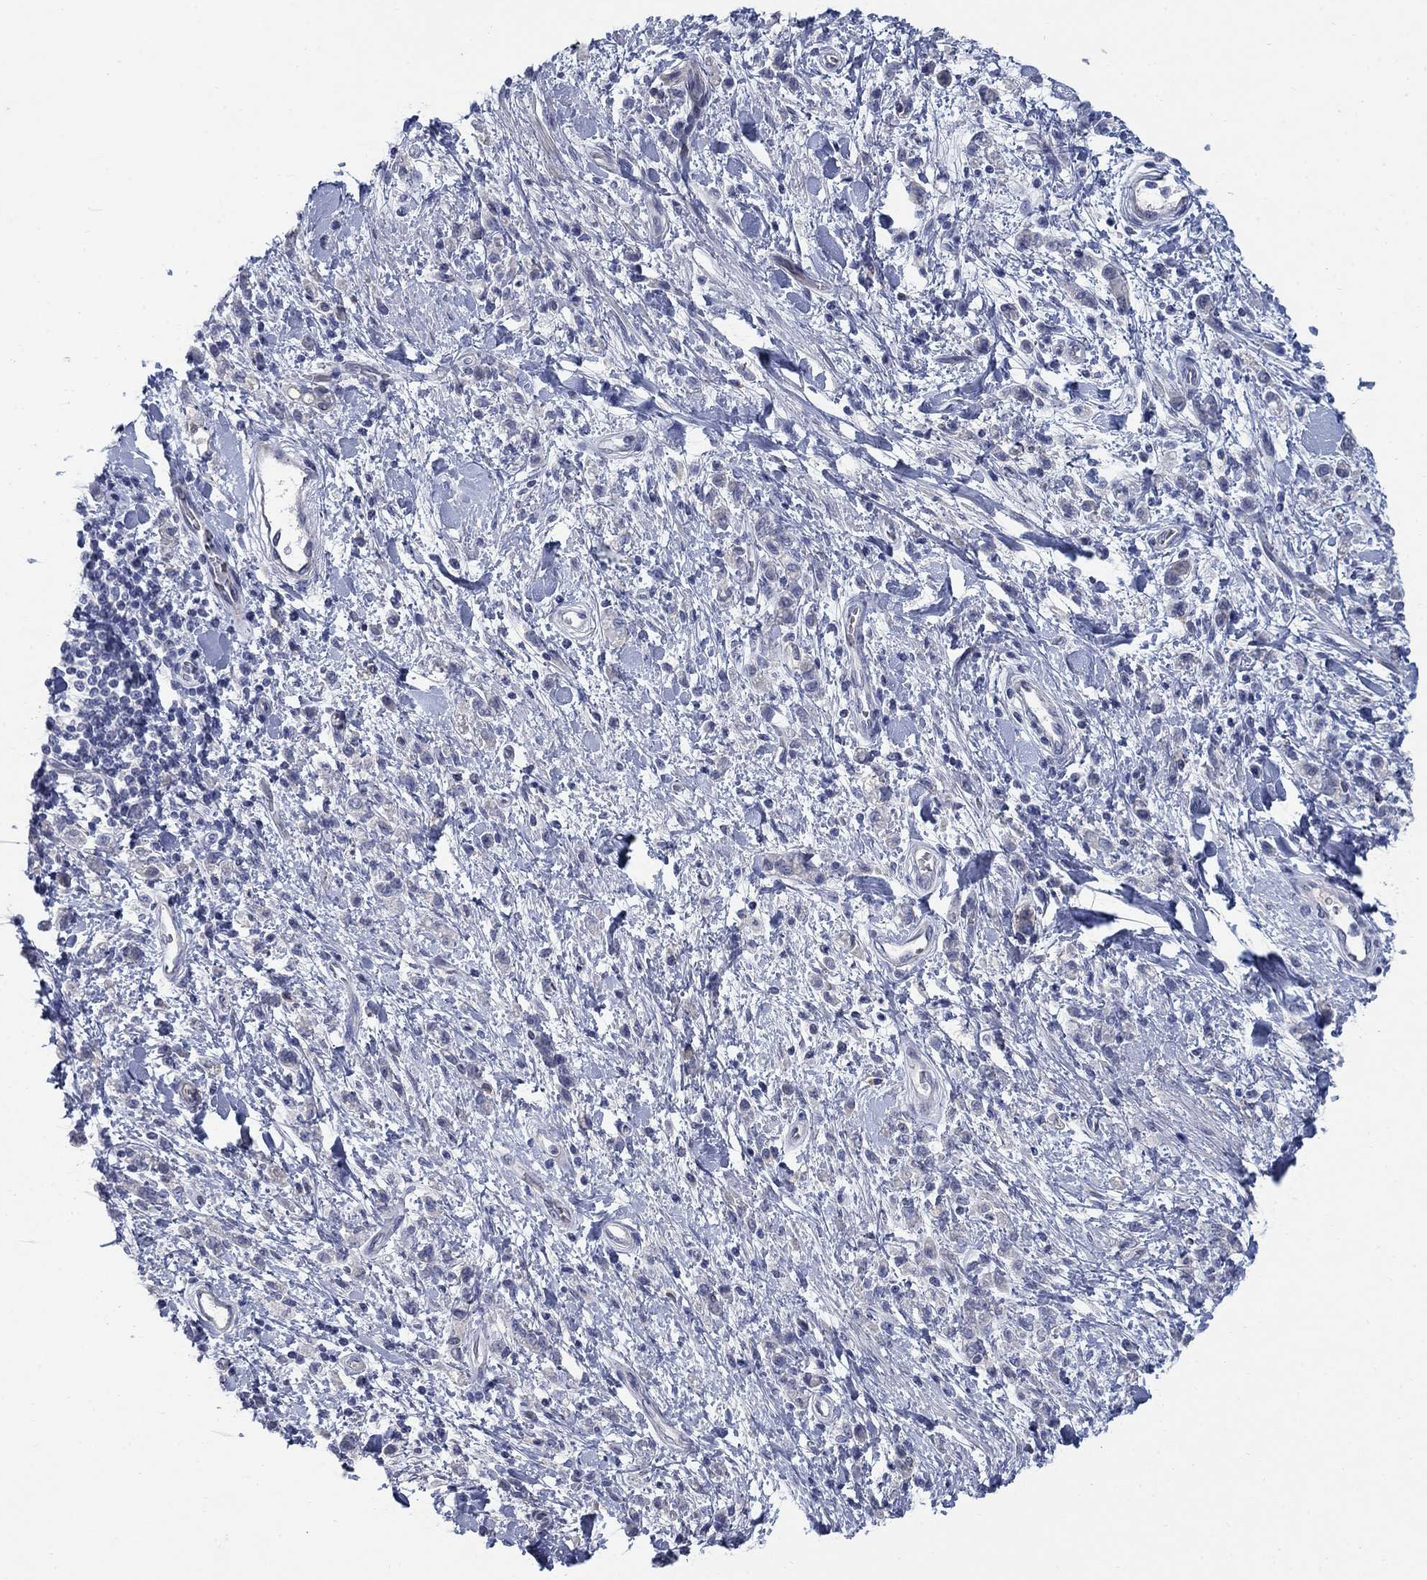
{"staining": {"intensity": "negative", "quantity": "none", "location": "none"}, "tissue": "stomach cancer", "cell_type": "Tumor cells", "image_type": "cancer", "snomed": [{"axis": "morphology", "description": "Adenocarcinoma, NOS"}, {"axis": "topography", "description": "Stomach"}], "caption": "This is a photomicrograph of immunohistochemistry (IHC) staining of stomach cancer, which shows no positivity in tumor cells.", "gene": "DNER", "patient": {"sex": "male", "age": 77}}